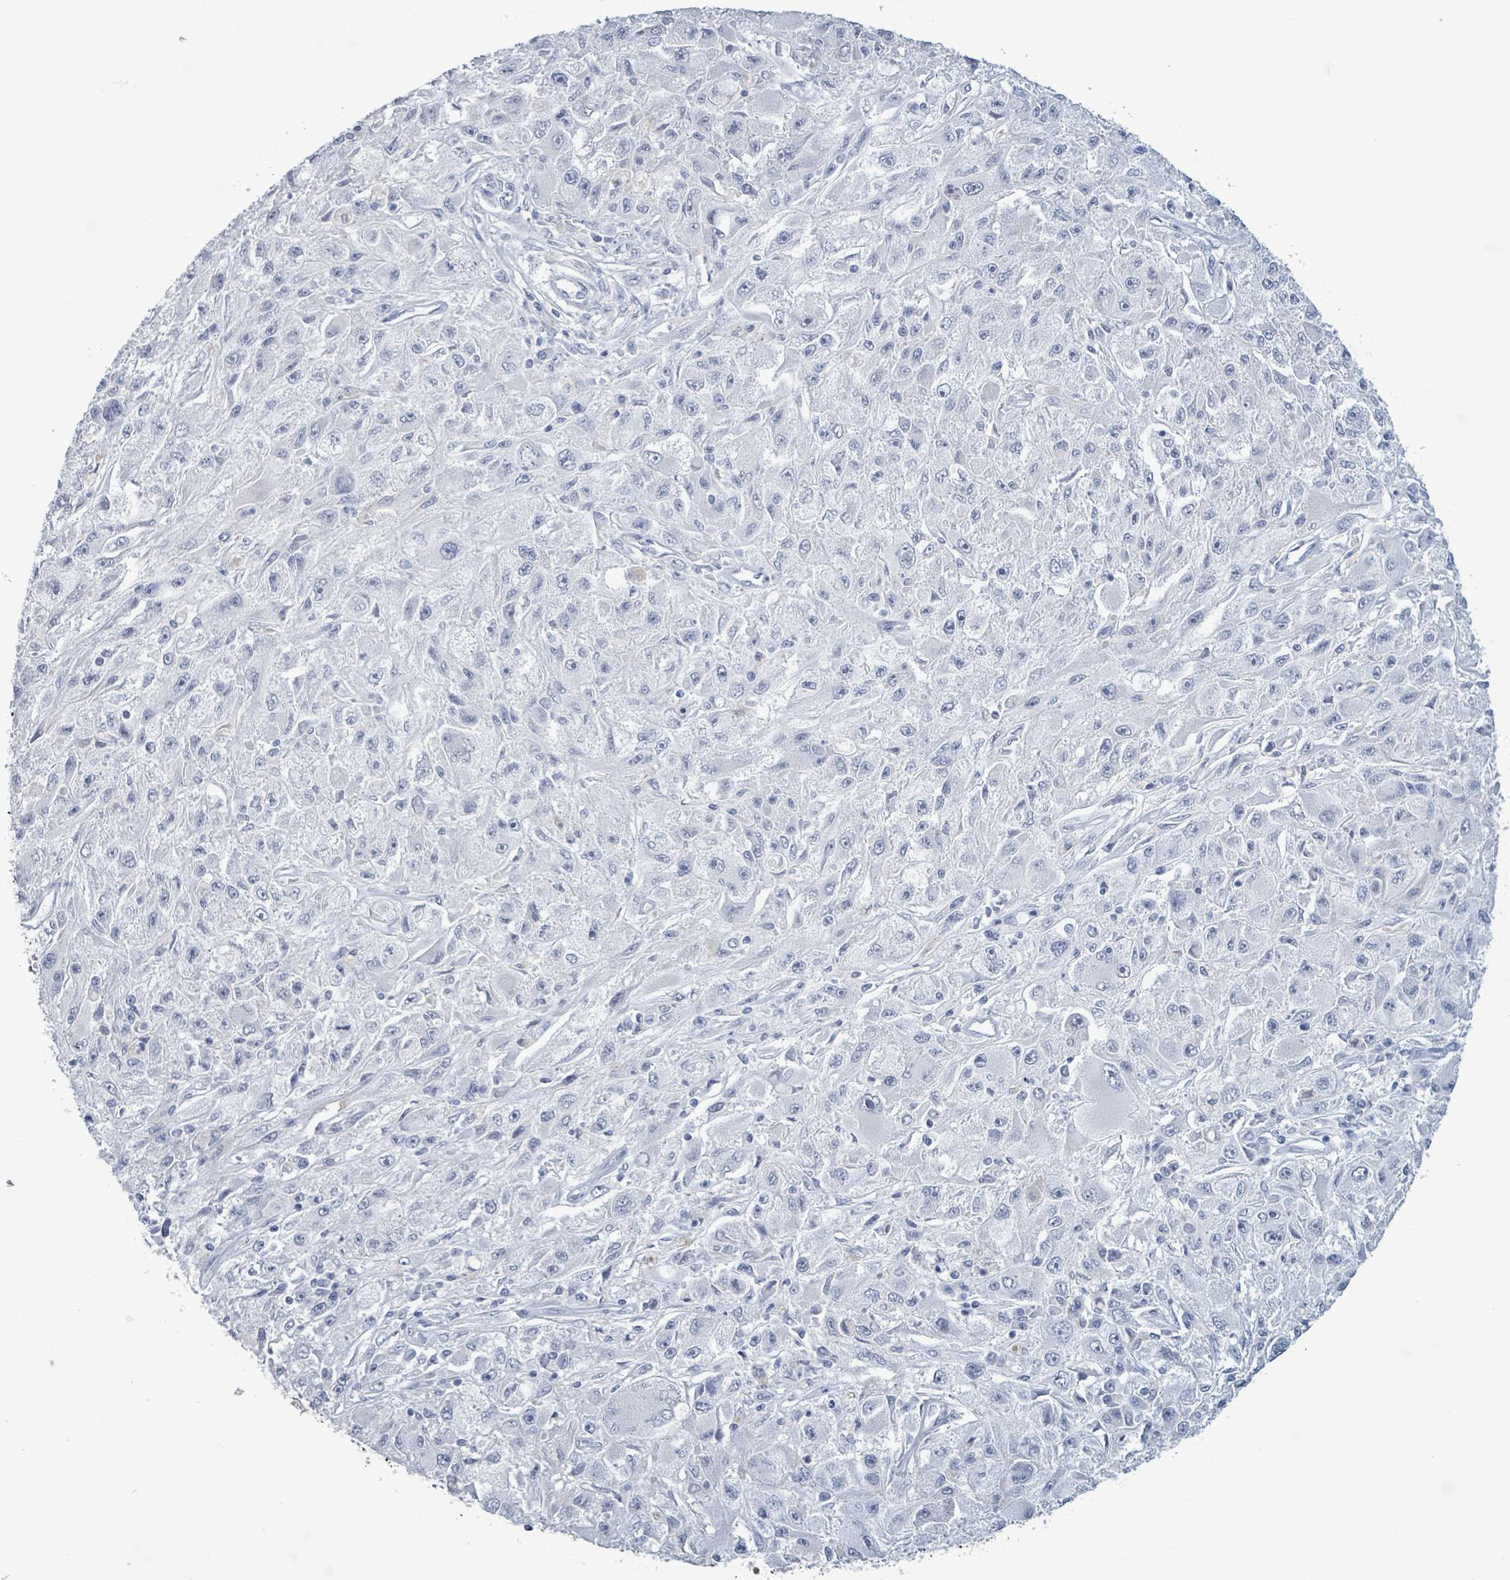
{"staining": {"intensity": "negative", "quantity": "none", "location": "none"}, "tissue": "melanoma", "cell_type": "Tumor cells", "image_type": "cancer", "snomed": [{"axis": "morphology", "description": "Malignant melanoma, Metastatic site"}, {"axis": "topography", "description": "Skin"}], "caption": "Immunohistochemistry (IHC) photomicrograph of neoplastic tissue: human melanoma stained with DAB (3,3'-diaminobenzidine) exhibits no significant protein staining in tumor cells.", "gene": "NKX2-1", "patient": {"sex": "male", "age": 53}}